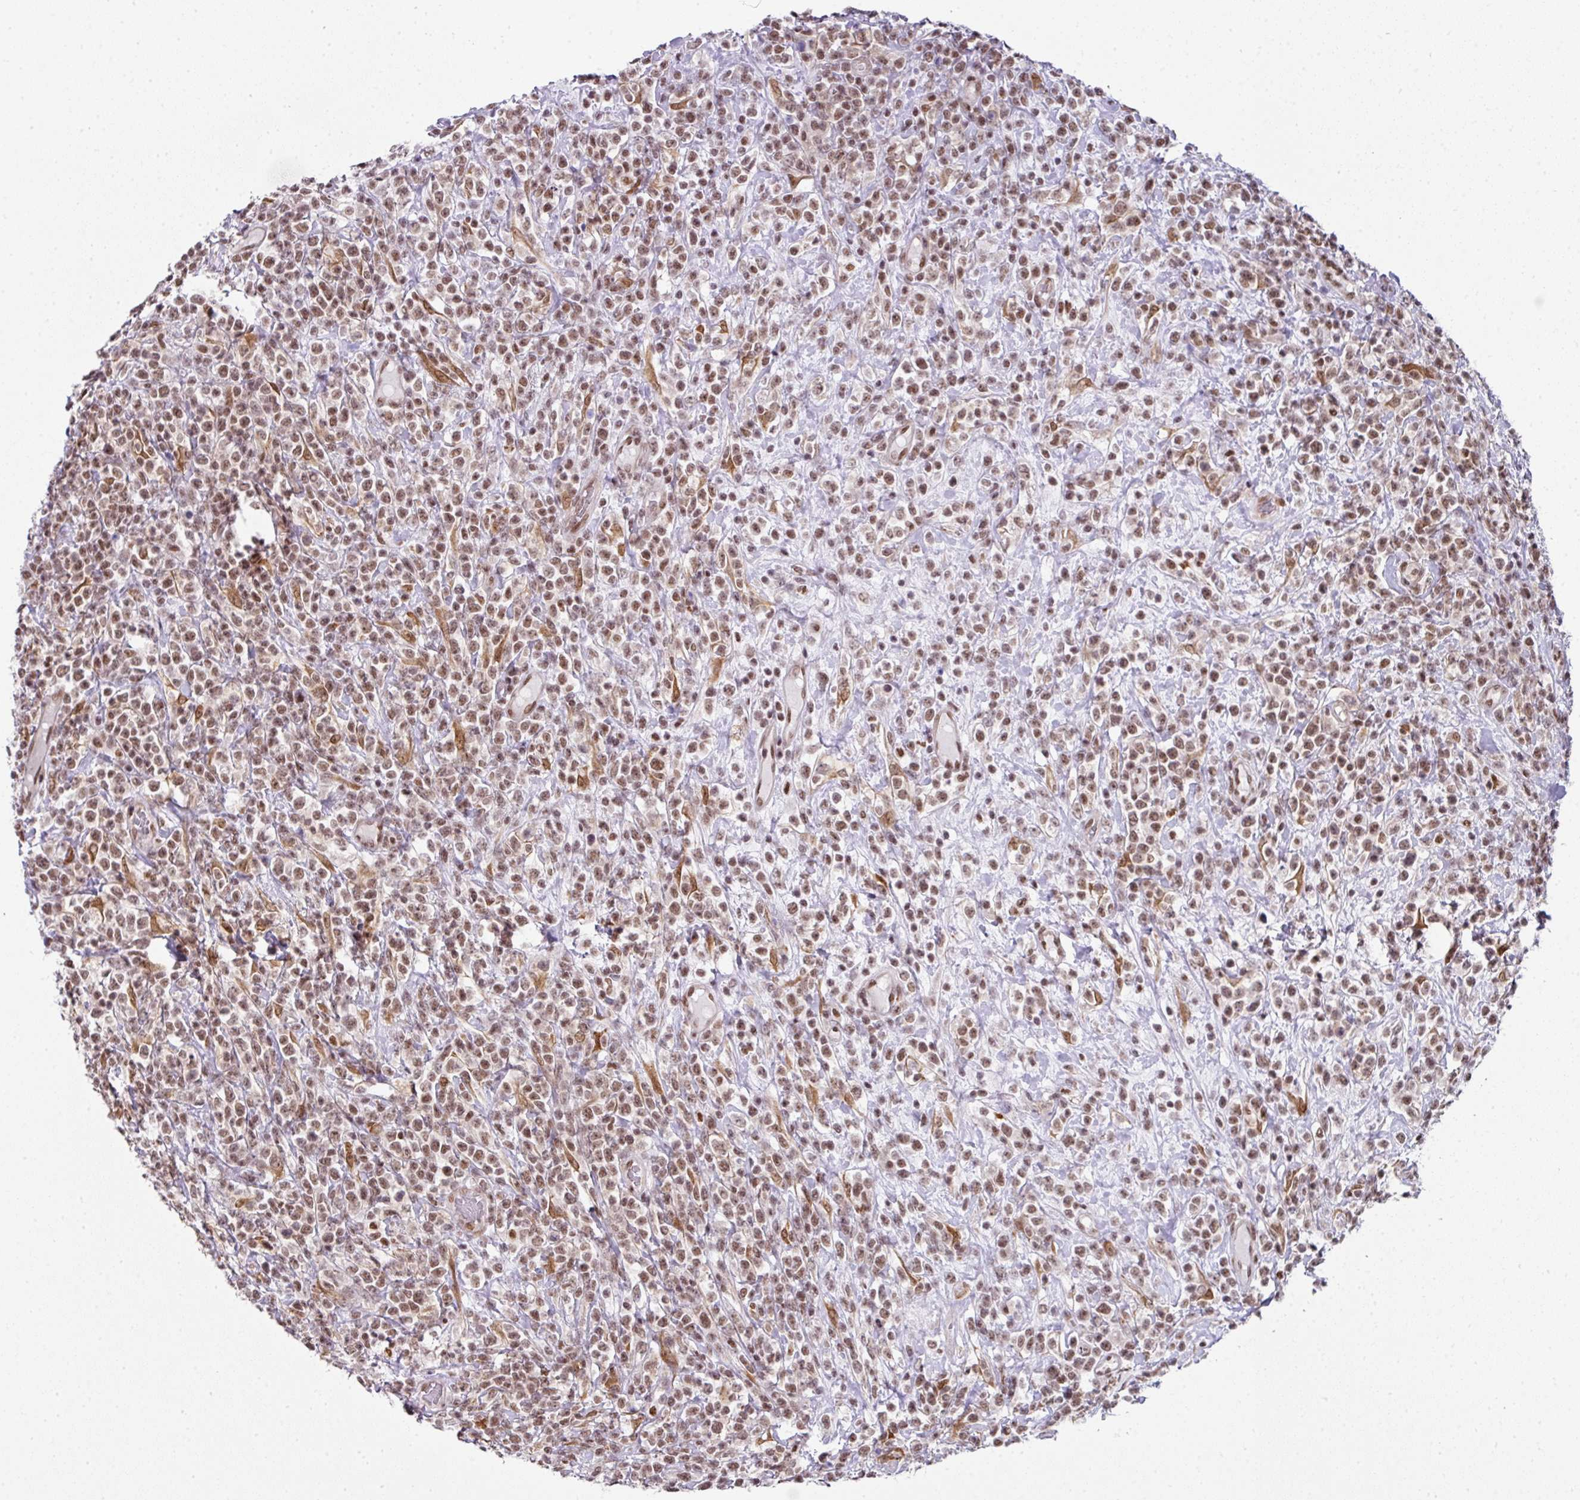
{"staining": {"intensity": "moderate", "quantity": ">75%", "location": "nuclear"}, "tissue": "lymphoma", "cell_type": "Tumor cells", "image_type": "cancer", "snomed": [{"axis": "morphology", "description": "Malignant lymphoma, non-Hodgkin's type, High grade"}, {"axis": "topography", "description": "Colon"}], "caption": "A micrograph of lymphoma stained for a protein demonstrates moderate nuclear brown staining in tumor cells. The staining was performed using DAB (3,3'-diaminobenzidine), with brown indicating positive protein expression. Nuclei are stained blue with hematoxylin.", "gene": "NFYA", "patient": {"sex": "female", "age": 53}}